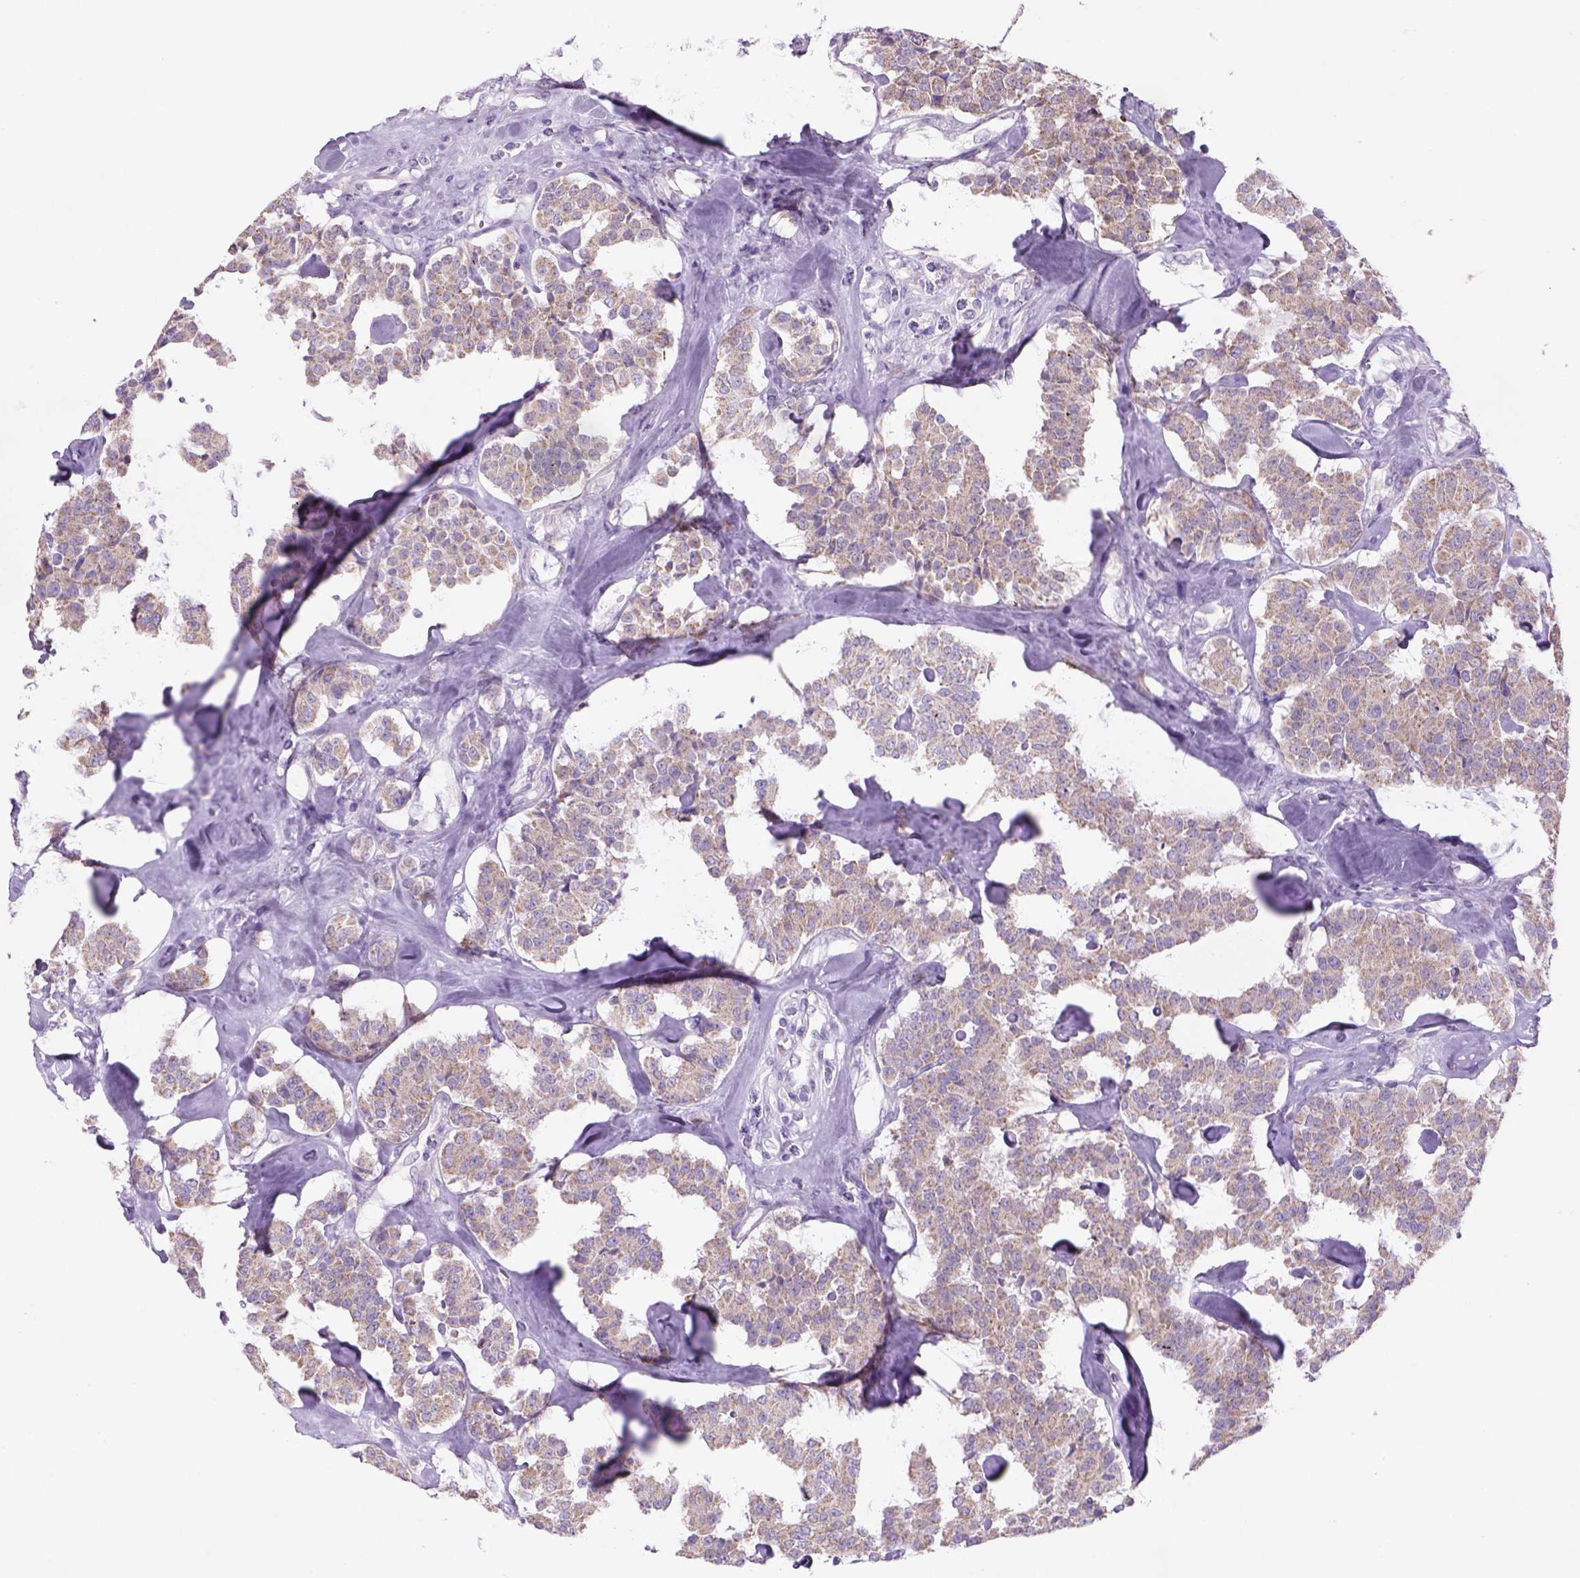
{"staining": {"intensity": "weak", "quantity": ">75%", "location": "cytoplasmic/membranous"}, "tissue": "carcinoid", "cell_type": "Tumor cells", "image_type": "cancer", "snomed": [{"axis": "morphology", "description": "Carcinoid, malignant, NOS"}, {"axis": "topography", "description": "Pancreas"}], "caption": "Brown immunohistochemical staining in carcinoid displays weak cytoplasmic/membranous expression in about >75% of tumor cells. The protein is stained brown, and the nuclei are stained in blue (DAB (3,3'-diaminobenzidine) IHC with brightfield microscopy, high magnification).", "gene": "ADGRV1", "patient": {"sex": "male", "age": 41}}